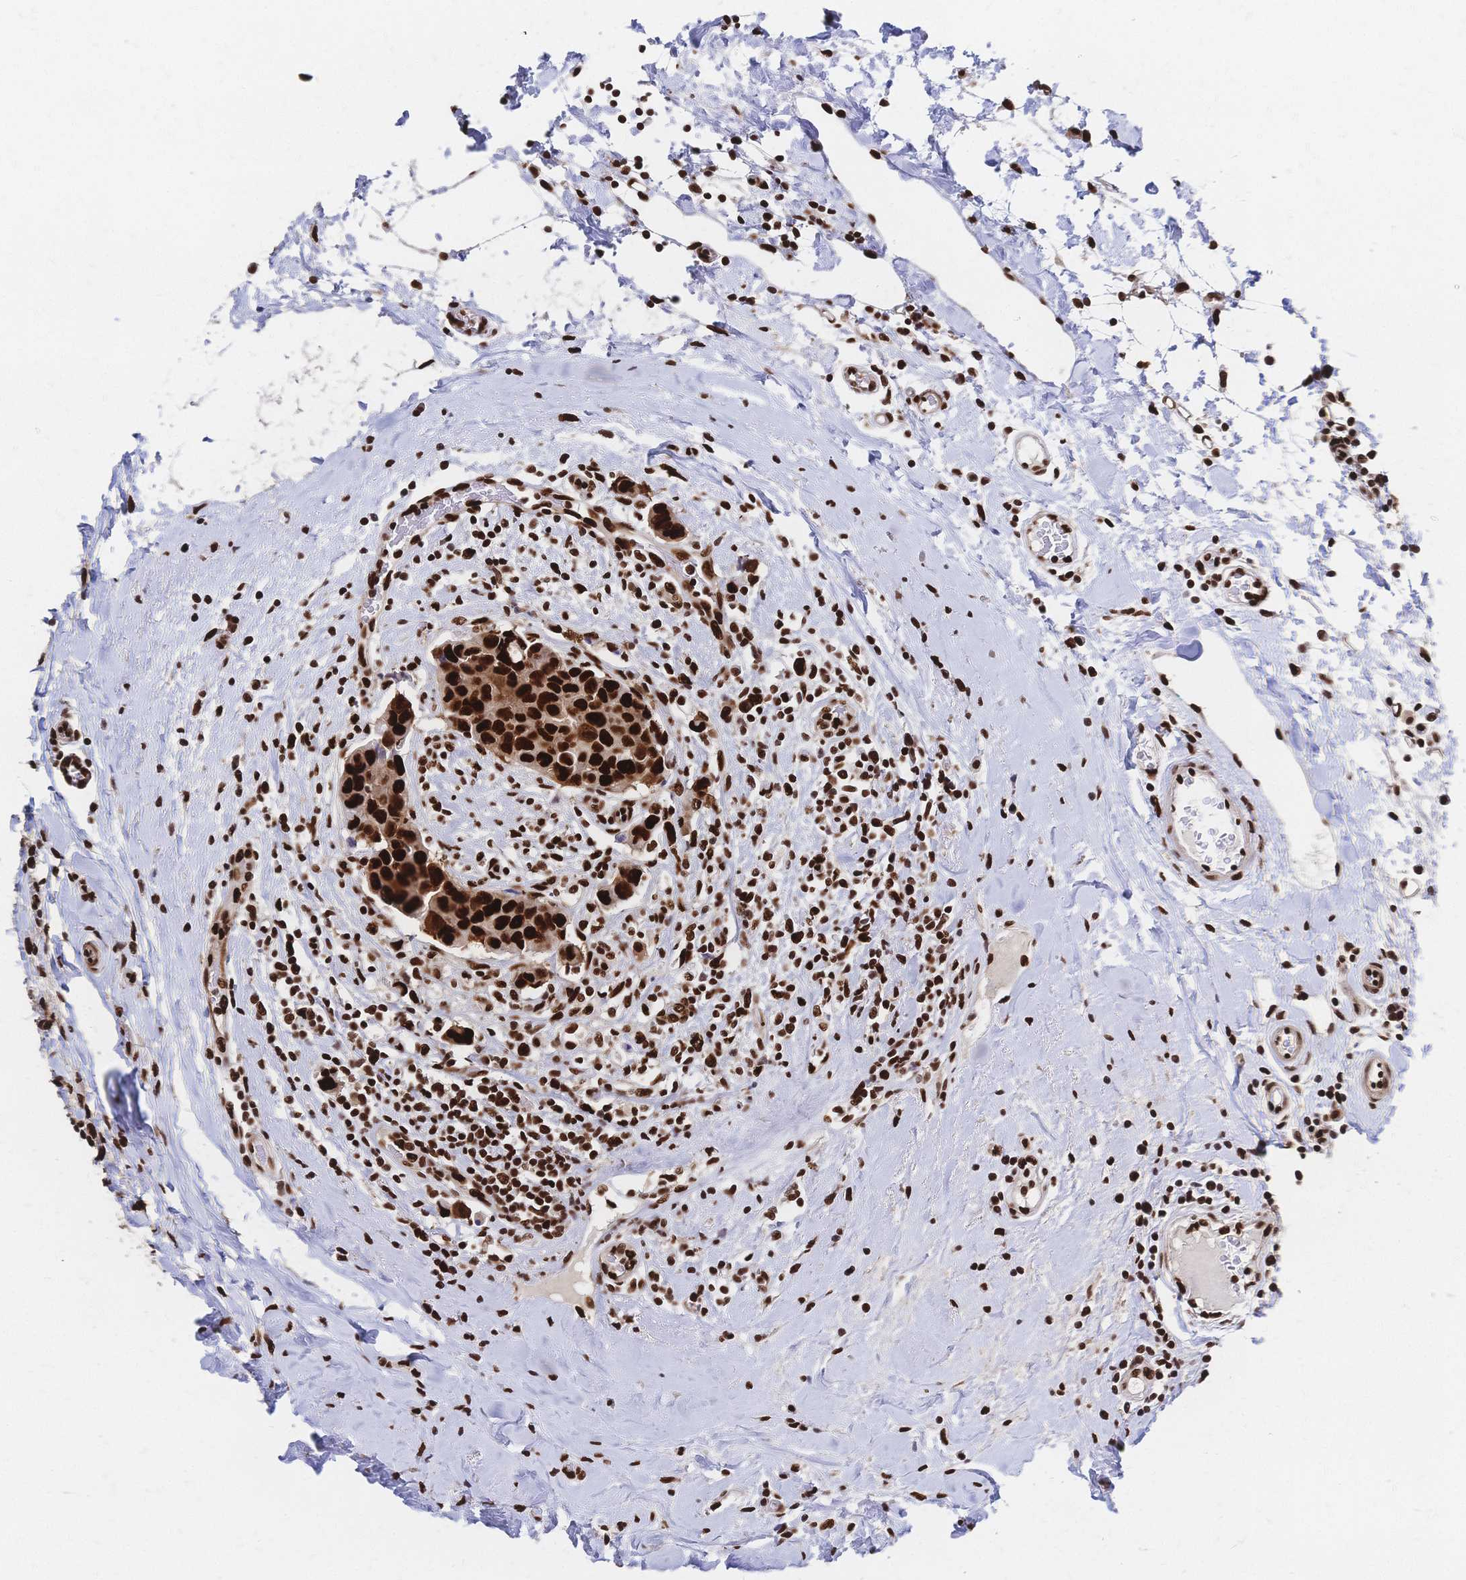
{"staining": {"intensity": "strong", "quantity": ">75%", "location": "nuclear"}, "tissue": "breast cancer", "cell_type": "Tumor cells", "image_type": "cancer", "snomed": [{"axis": "morphology", "description": "Duct carcinoma"}, {"axis": "topography", "description": "Breast"}], "caption": "Strong nuclear staining is seen in about >75% of tumor cells in breast cancer (infiltrating ductal carcinoma).", "gene": "HDGF", "patient": {"sex": "female", "age": 24}}